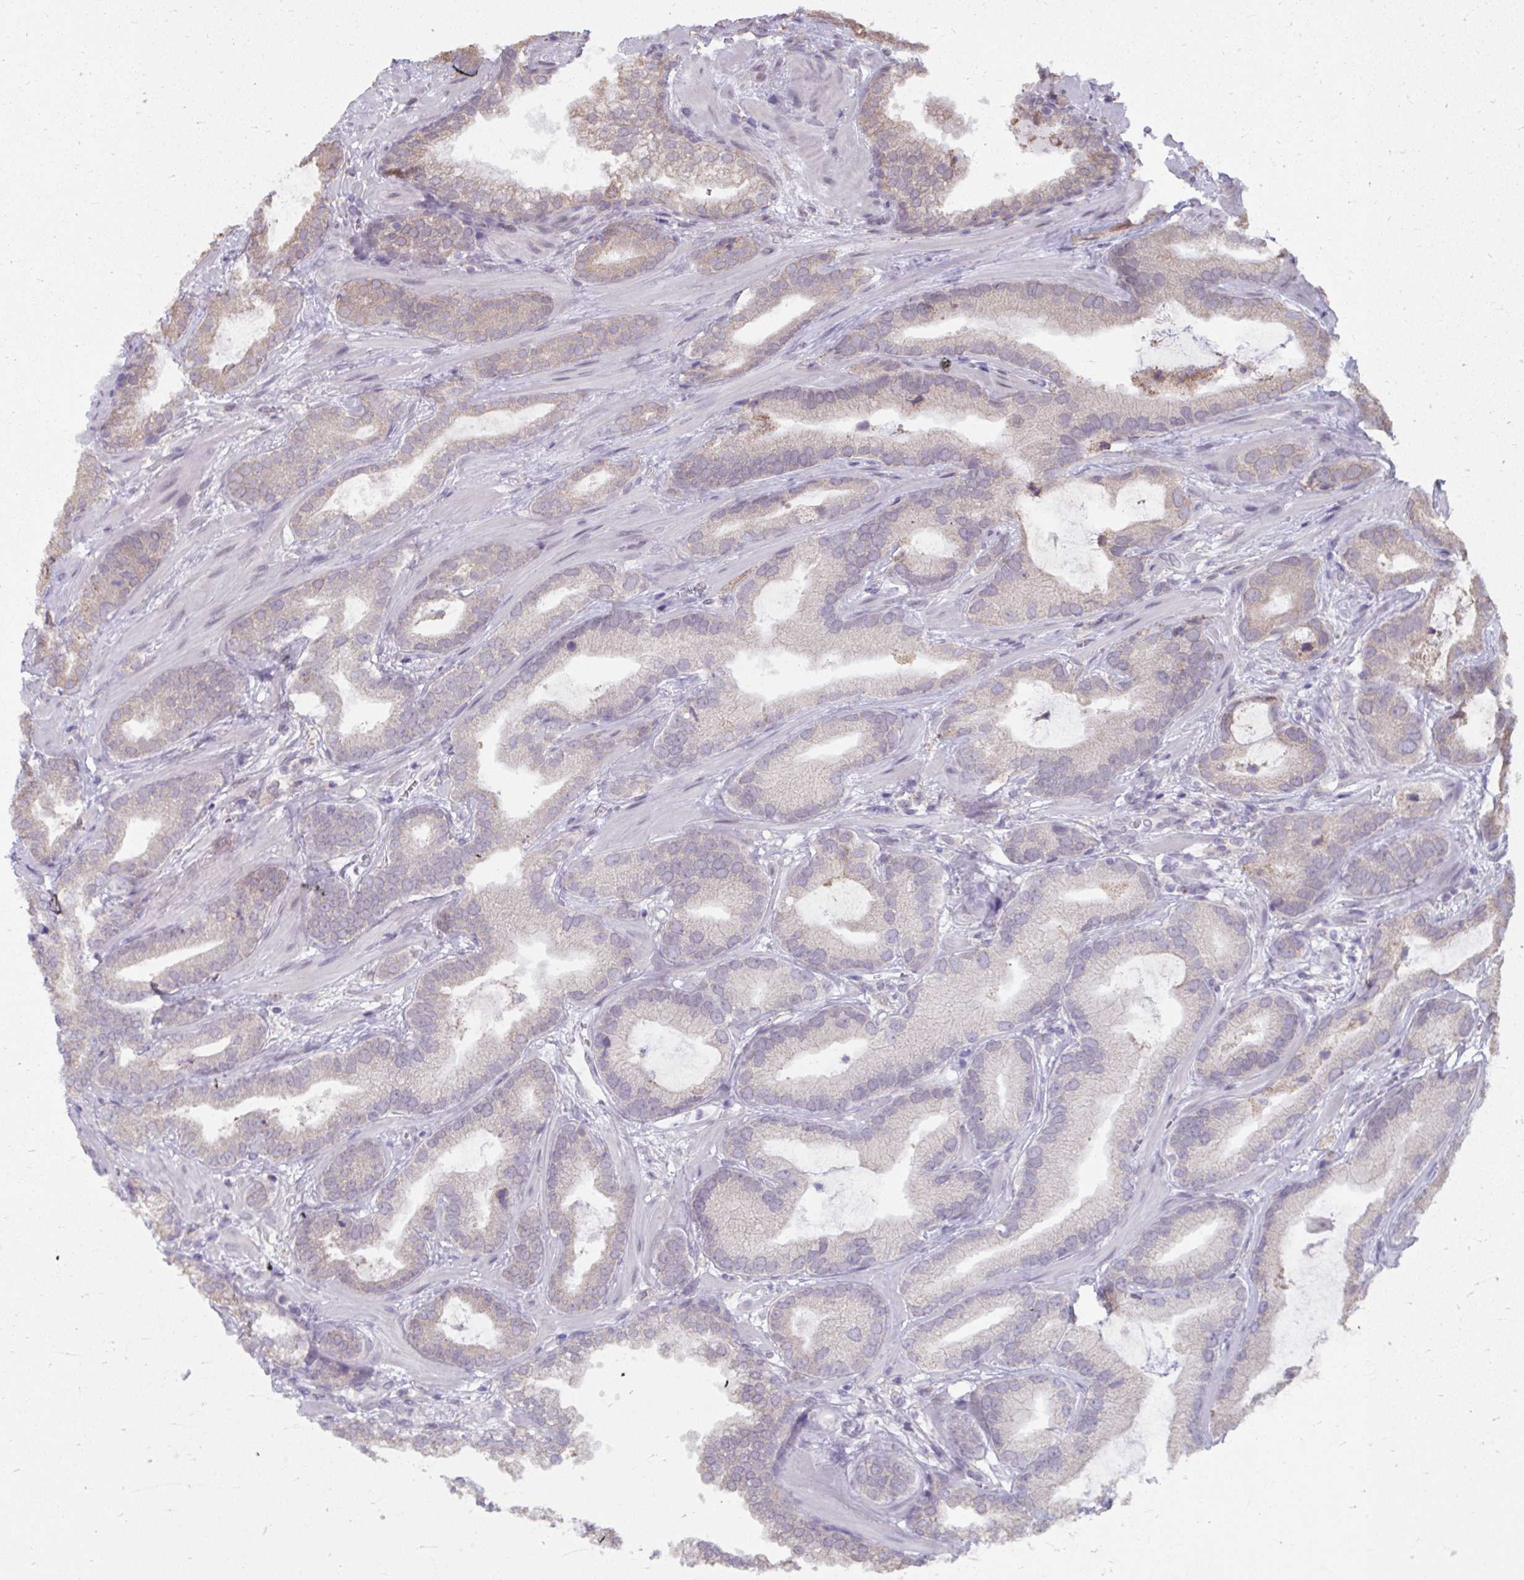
{"staining": {"intensity": "weak", "quantity": "25%-75%", "location": "cytoplasmic/membranous"}, "tissue": "prostate cancer", "cell_type": "Tumor cells", "image_type": "cancer", "snomed": [{"axis": "morphology", "description": "Adenocarcinoma, Low grade"}, {"axis": "topography", "description": "Prostate"}], "caption": "Immunohistochemical staining of prostate cancer exhibits low levels of weak cytoplasmic/membranous positivity in about 25%-75% of tumor cells. The protein is shown in brown color, while the nuclei are stained blue.", "gene": "NMNAT1", "patient": {"sex": "male", "age": 62}}